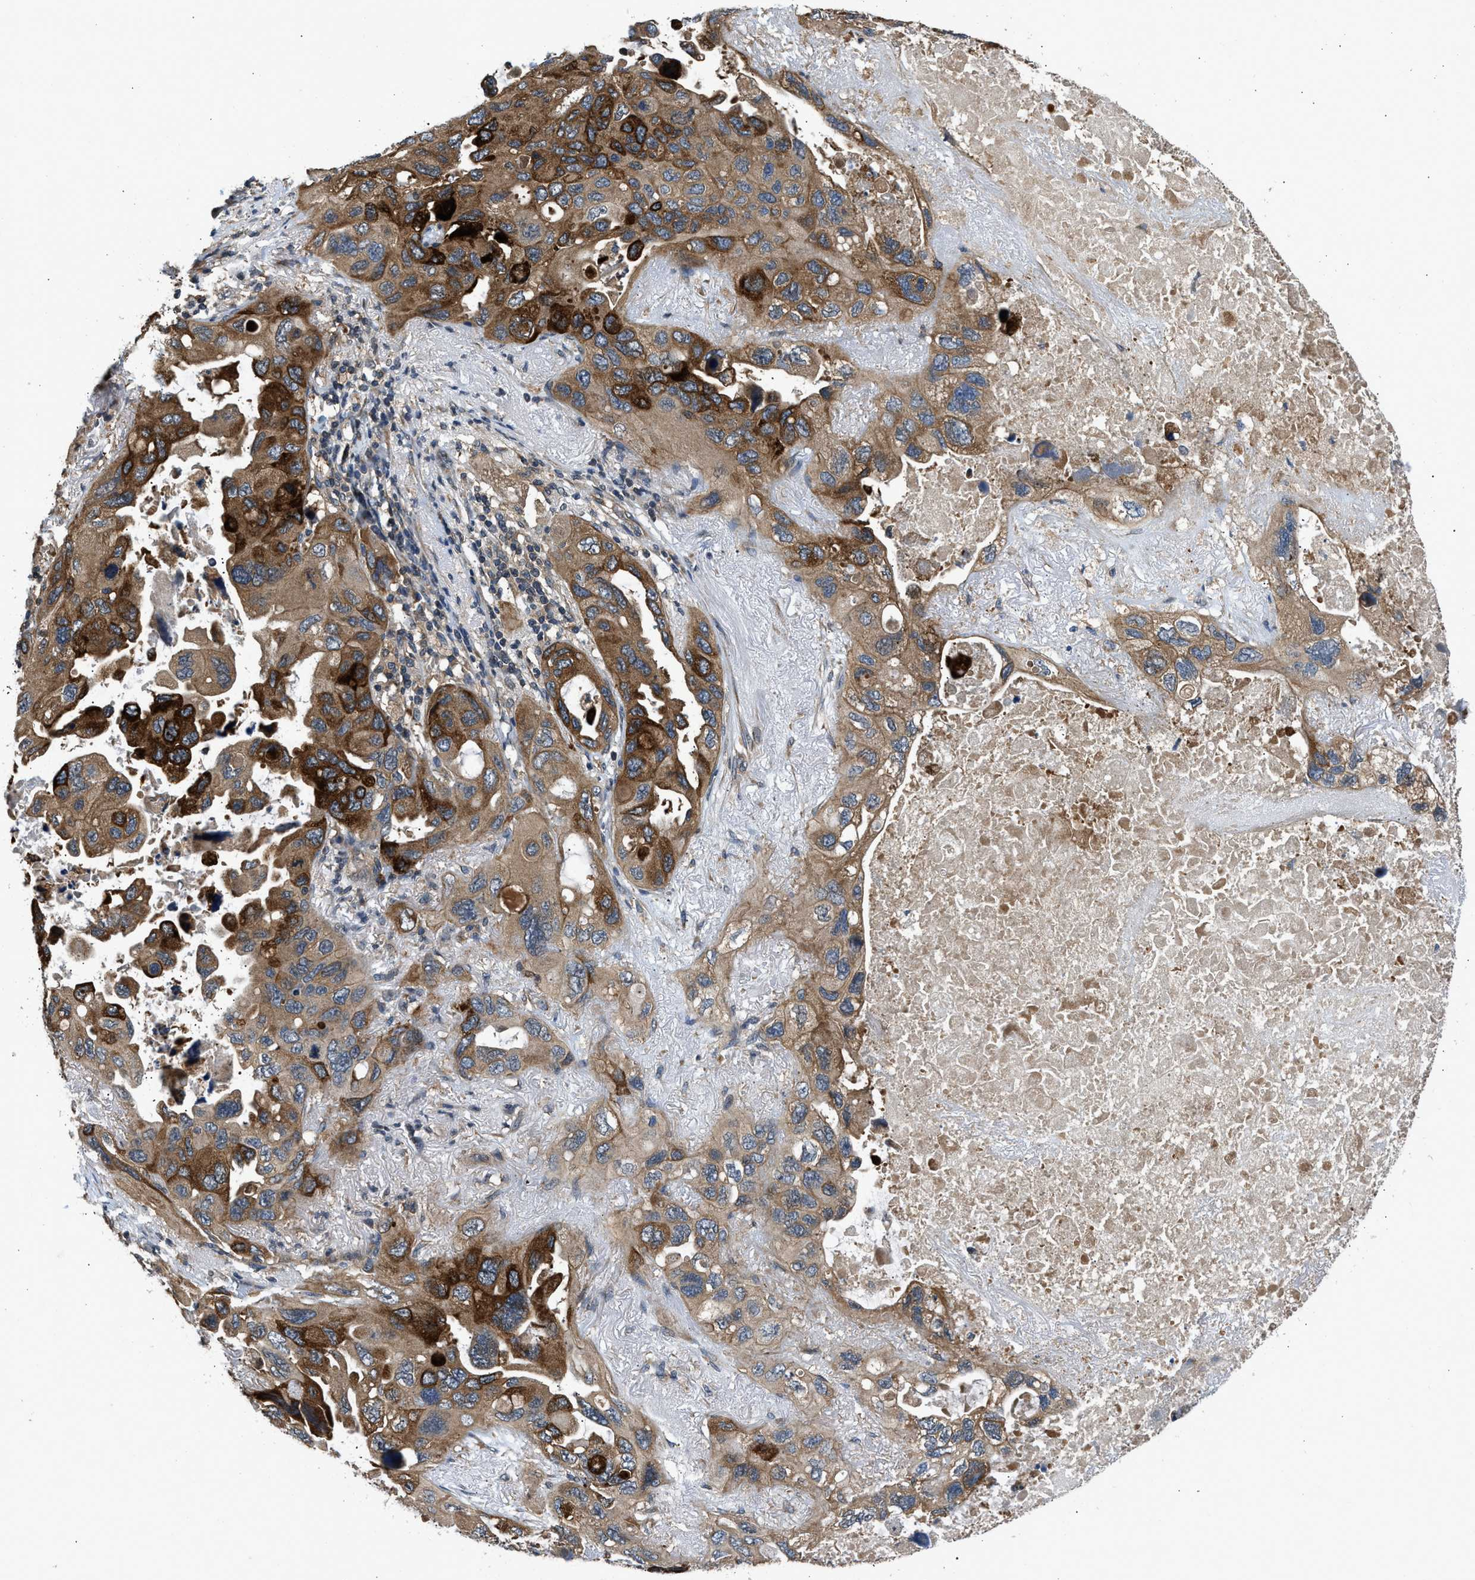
{"staining": {"intensity": "strong", "quantity": "25%-75%", "location": "cytoplasmic/membranous"}, "tissue": "lung cancer", "cell_type": "Tumor cells", "image_type": "cancer", "snomed": [{"axis": "morphology", "description": "Squamous cell carcinoma, NOS"}, {"axis": "topography", "description": "Lung"}], "caption": "Lung cancer stained with immunohistochemistry shows strong cytoplasmic/membranous expression in approximately 25%-75% of tumor cells. (DAB (3,3'-diaminobenzidine) IHC, brown staining for protein, blue staining for nuclei).", "gene": "IL3RA", "patient": {"sex": "female", "age": 73}}